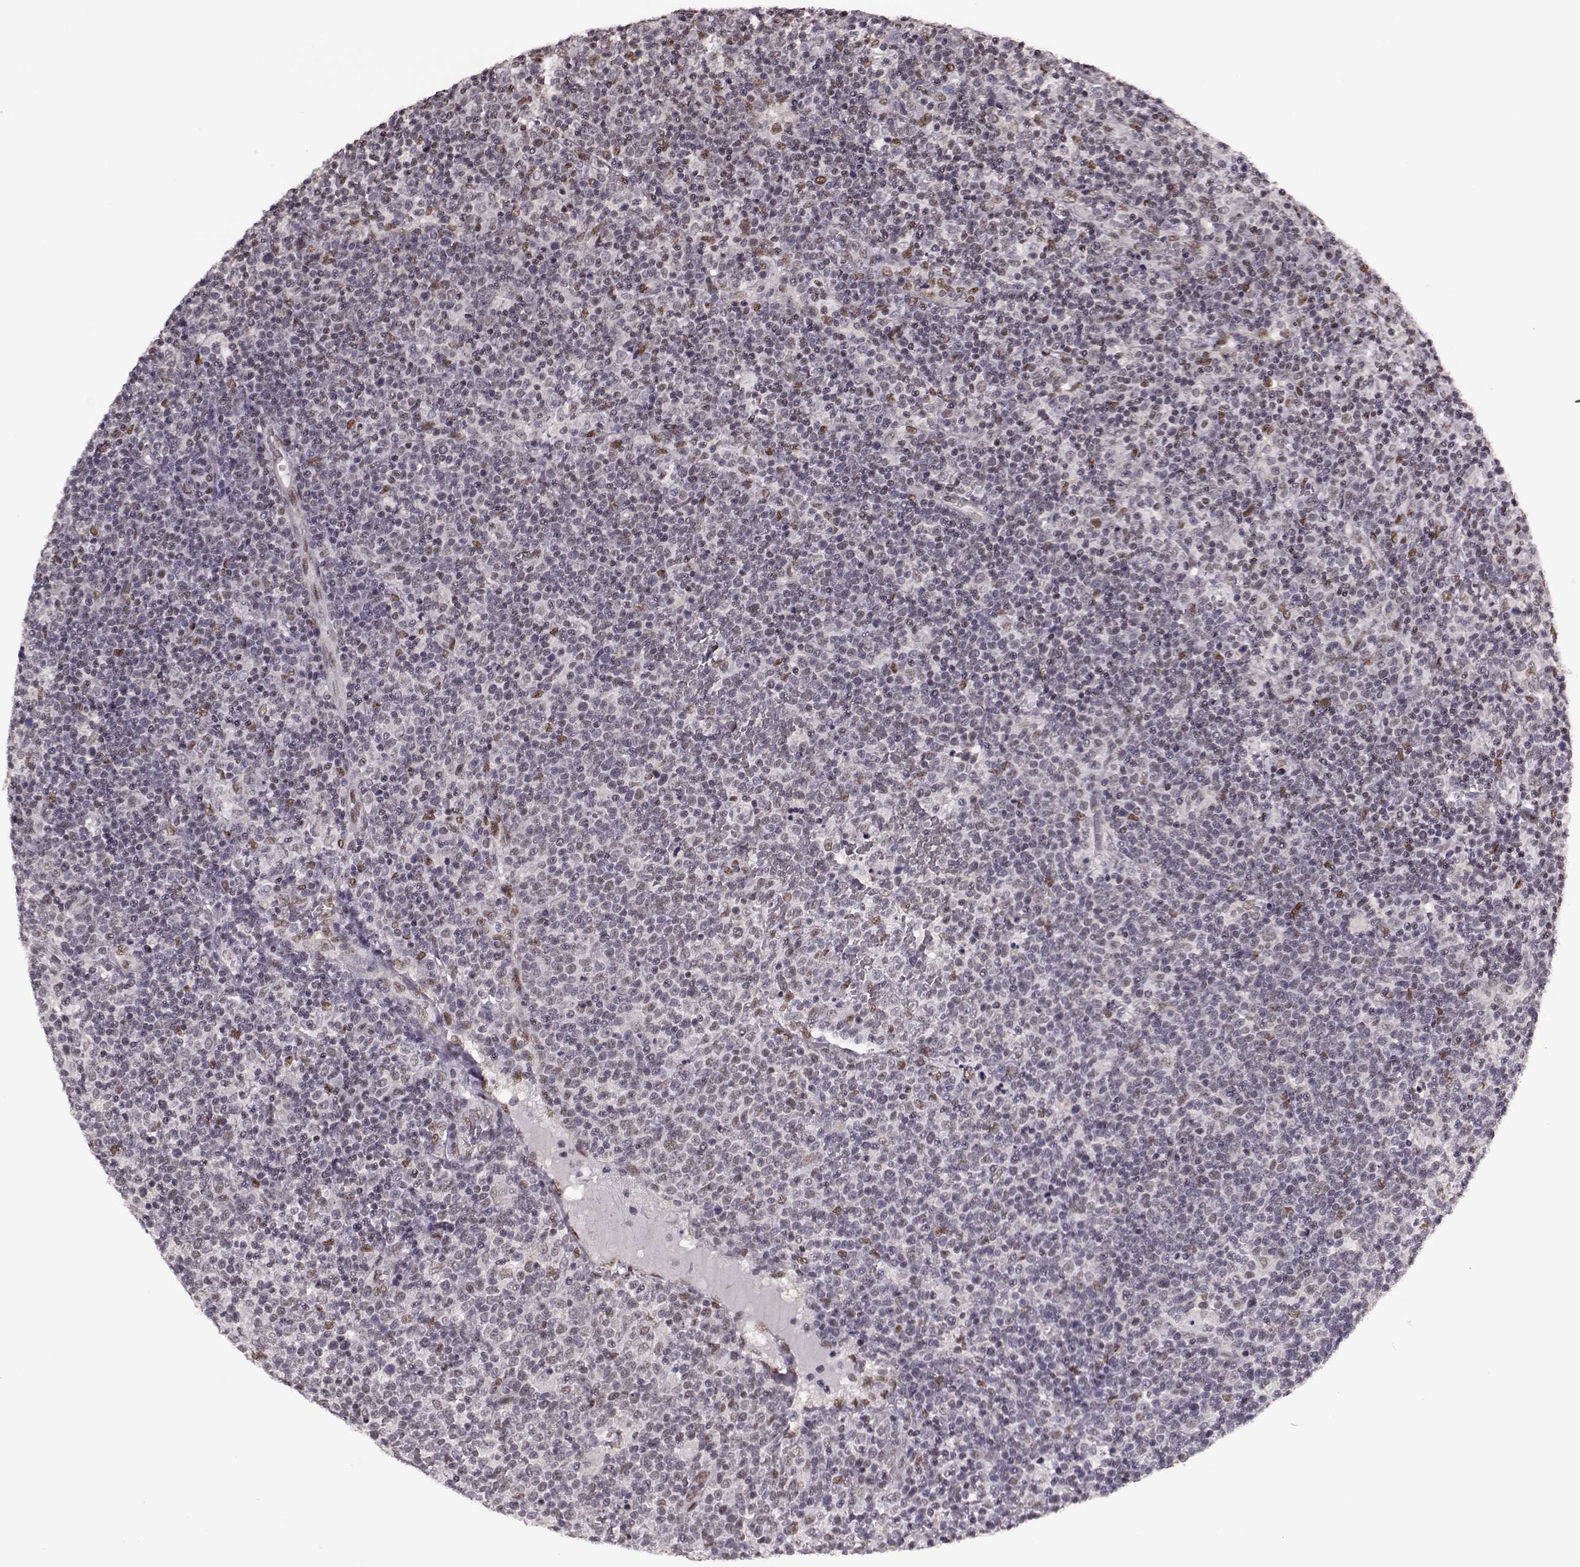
{"staining": {"intensity": "moderate", "quantity": "<25%", "location": "nuclear"}, "tissue": "lymphoma", "cell_type": "Tumor cells", "image_type": "cancer", "snomed": [{"axis": "morphology", "description": "Malignant lymphoma, non-Hodgkin's type, High grade"}, {"axis": "topography", "description": "Lymph node"}], "caption": "The histopathology image exhibits a brown stain indicating the presence of a protein in the nuclear of tumor cells in lymphoma. The staining is performed using DAB (3,3'-diaminobenzidine) brown chromogen to label protein expression. The nuclei are counter-stained blue using hematoxylin.", "gene": "FTO", "patient": {"sex": "male", "age": 61}}